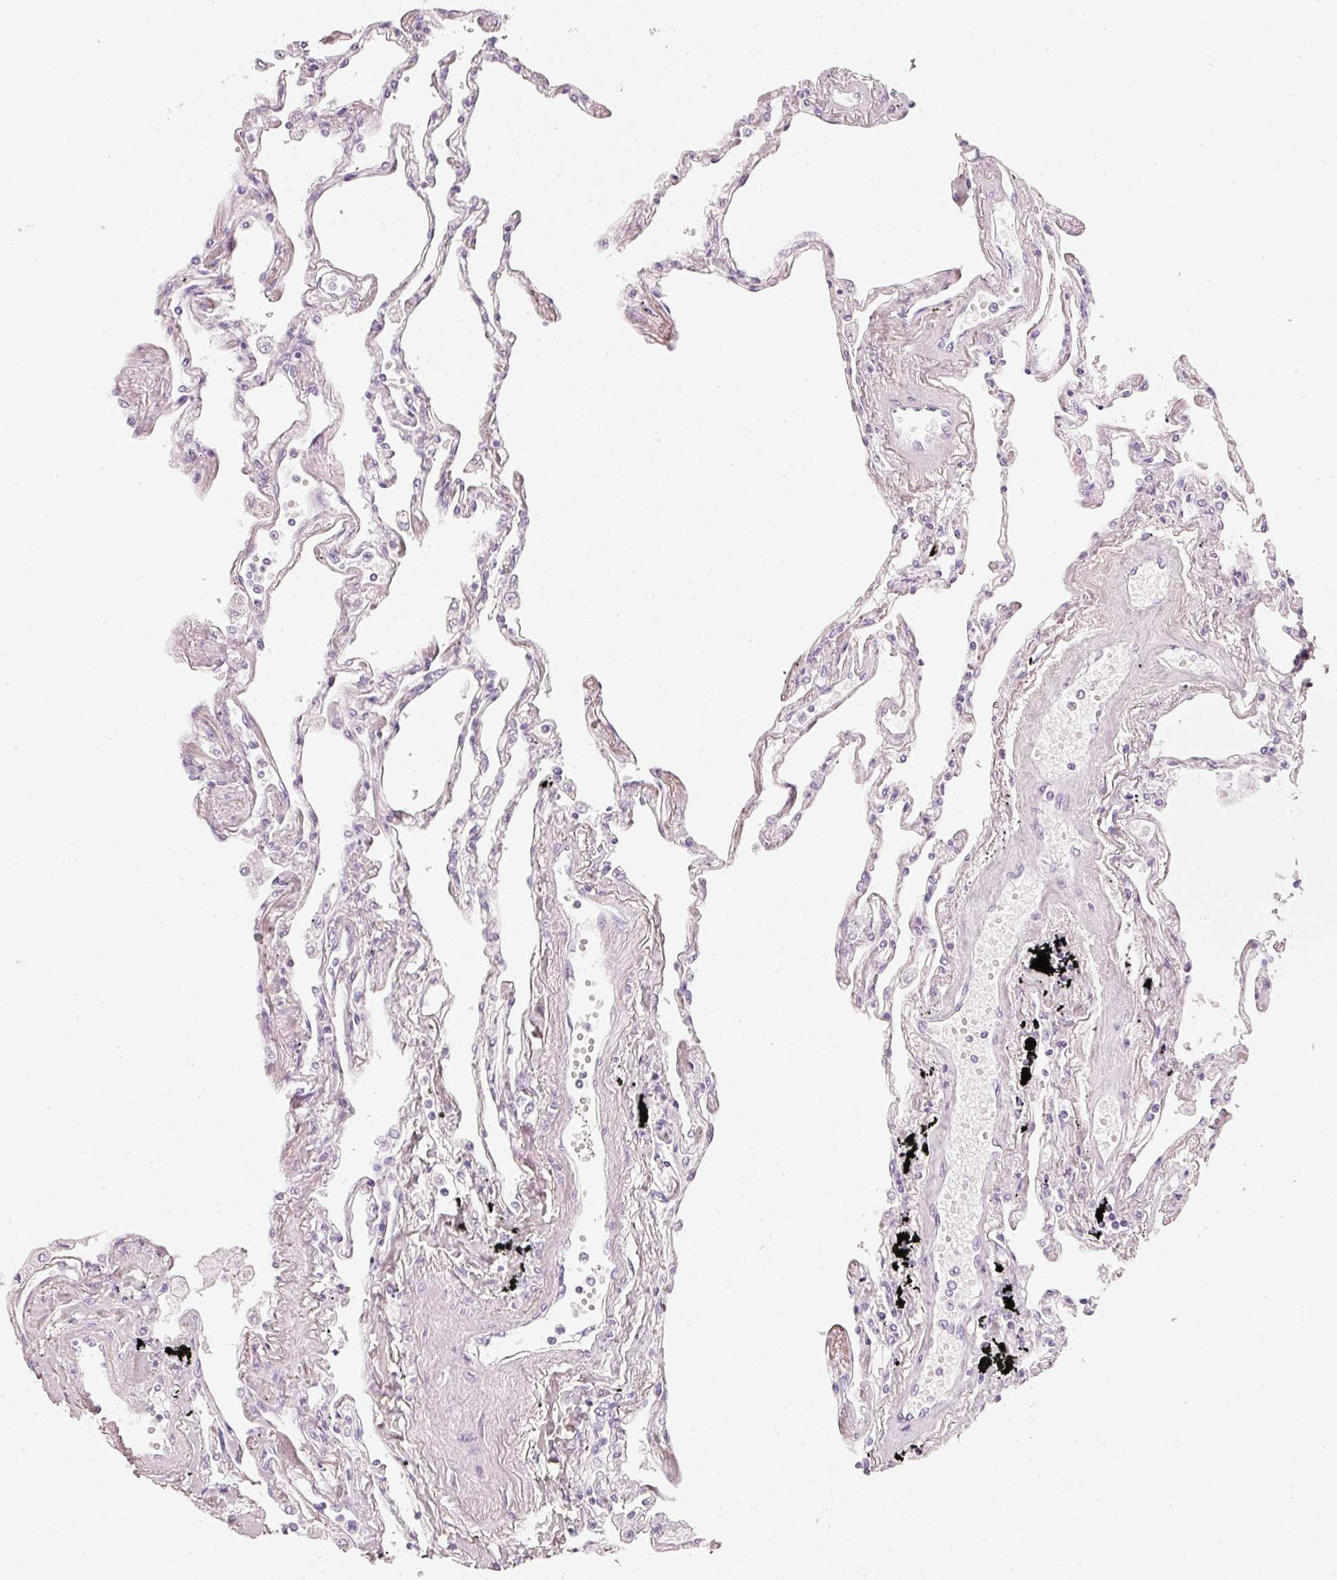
{"staining": {"intensity": "moderate", "quantity": "<25%", "location": "cytoplasmic/membranous"}, "tissue": "lung", "cell_type": "Alveolar cells", "image_type": "normal", "snomed": [{"axis": "morphology", "description": "Normal tissue, NOS"}, {"axis": "topography", "description": "Lung"}], "caption": "Immunohistochemistry (IHC) (DAB (3,3'-diaminobenzidine)) staining of normal lung demonstrates moderate cytoplasmic/membranous protein positivity in approximately <25% of alveolar cells.", "gene": "PDXDC1", "patient": {"sex": "female", "age": 67}}